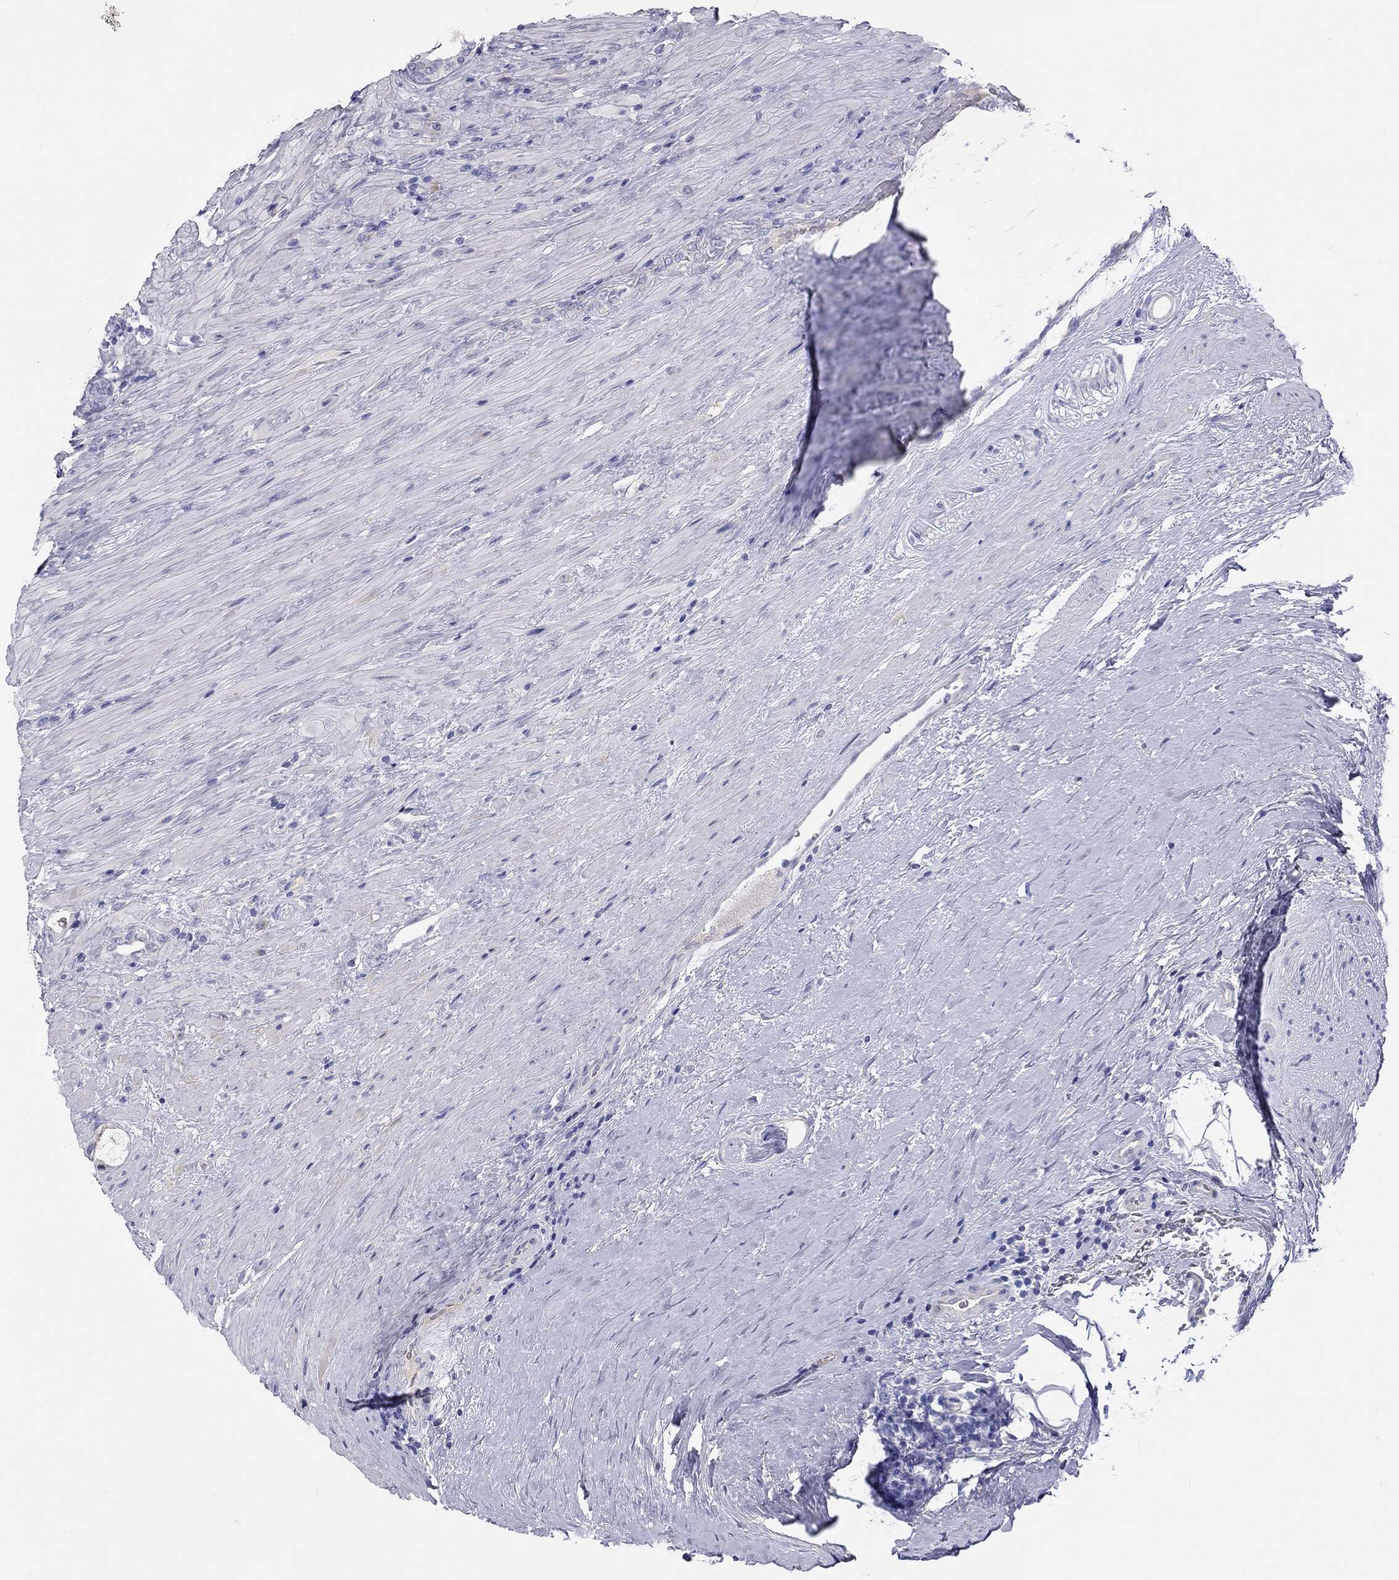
{"staining": {"intensity": "negative", "quantity": "none", "location": "none"}, "tissue": "prostate cancer", "cell_type": "Tumor cells", "image_type": "cancer", "snomed": [{"axis": "morphology", "description": "Adenocarcinoma, Low grade"}, {"axis": "topography", "description": "Prostate and seminal vesicle, NOS"}], "caption": "Immunohistochemistry photomicrograph of prostate cancer (adenocarcinoma (low-grade)) stained for a protein (brown), which shows no positivity in tumor cells.", "gene": "ST7L", "patient": {"sex": "male", "age": 61}}